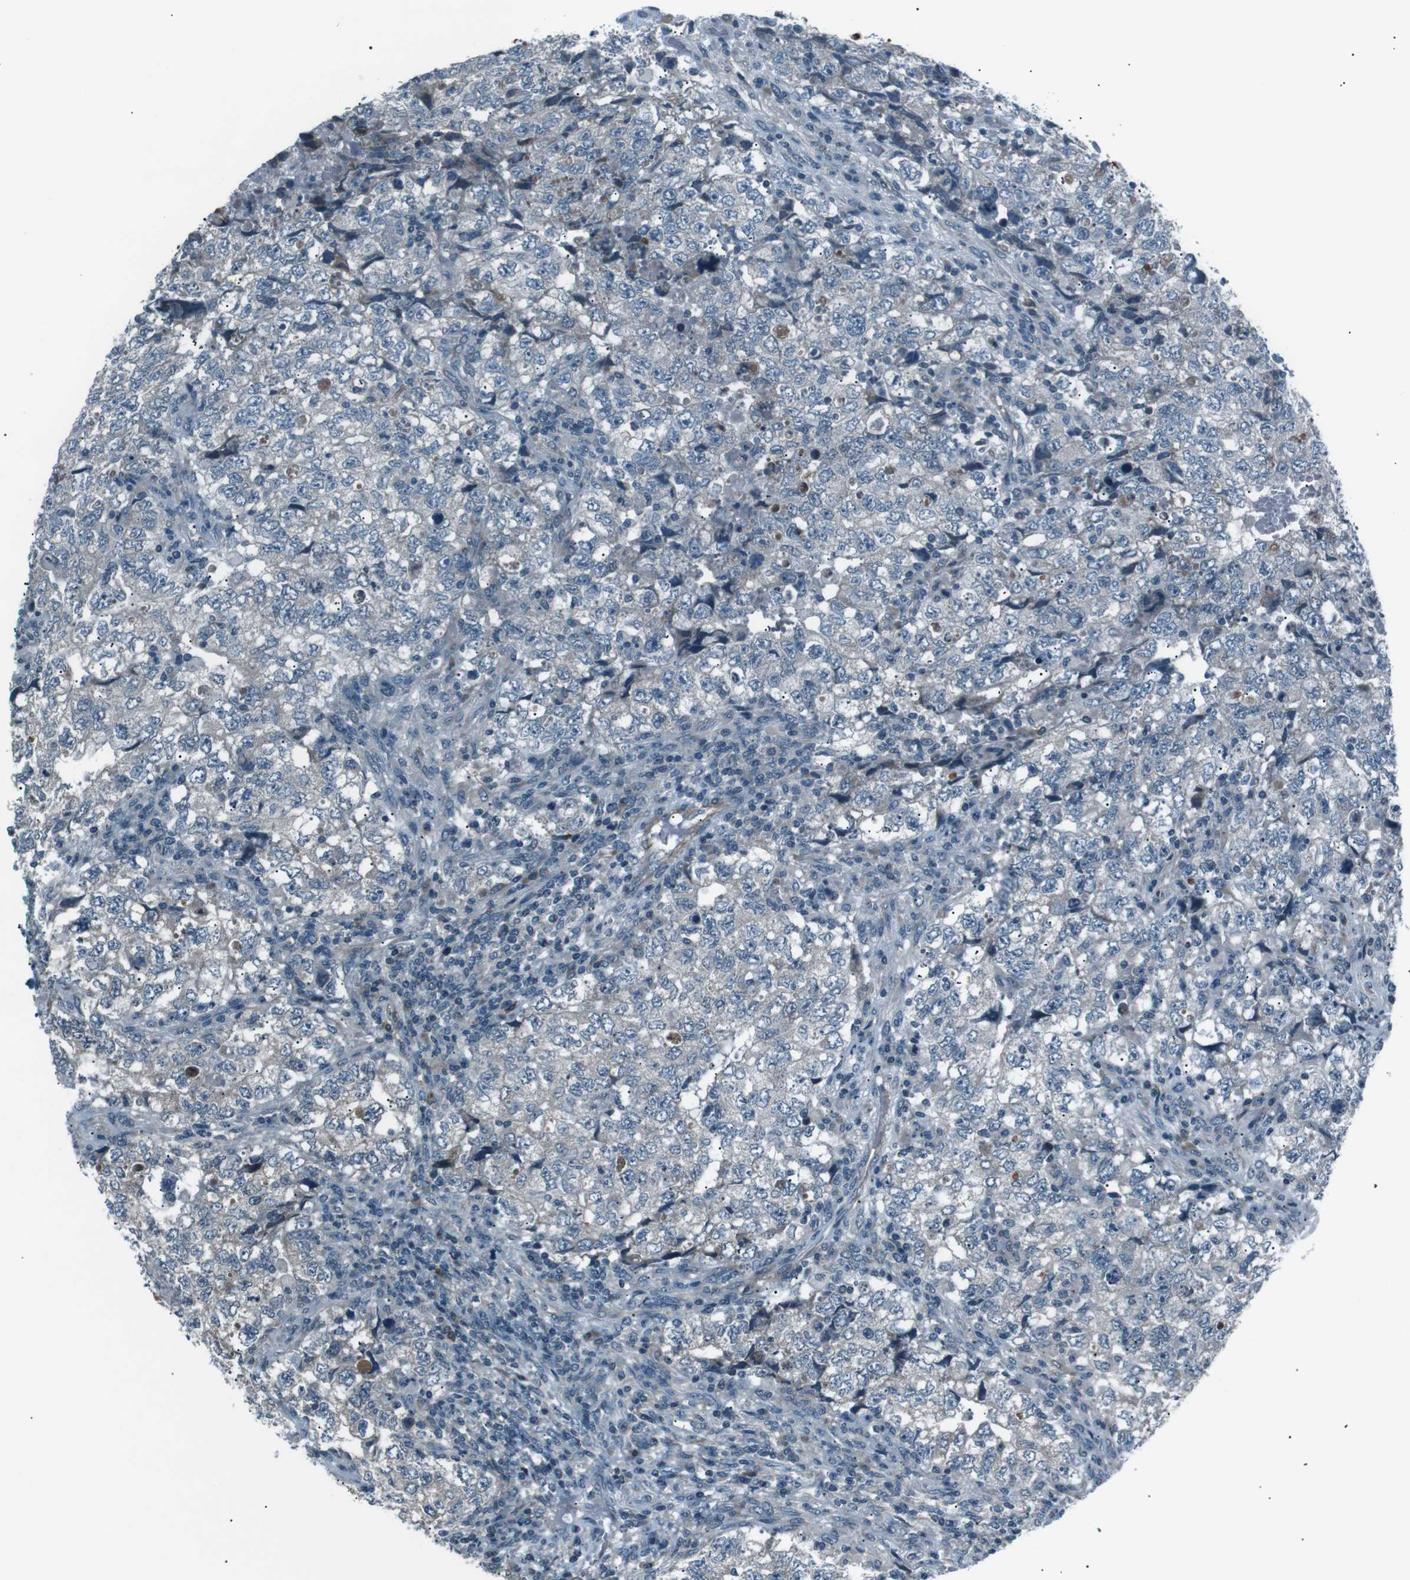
{"staining": {"intensity": "negative", "quantity": "none", "location": "none"}, "tissue": "testis cancer", "cell_type": "Tumor cells", "image_type": "cancer", "snomed": [{"axis": "morphology", "description": "Carcinoma, Embryonal, NOS"}, {"axis": "topography", "description": "Testis"}], "caption": "Immunohistochemical staining of testis embryonal carcinoma exhibits no significant staining in tumor cells. The staining was performed using DAB to visualize the protein expression in brown, while the nuclei were stained in blue with hematoxylin (Magnification: 20x).", "gene": "PDLIM5", "patient": {"sex": "male", "age": 36}}